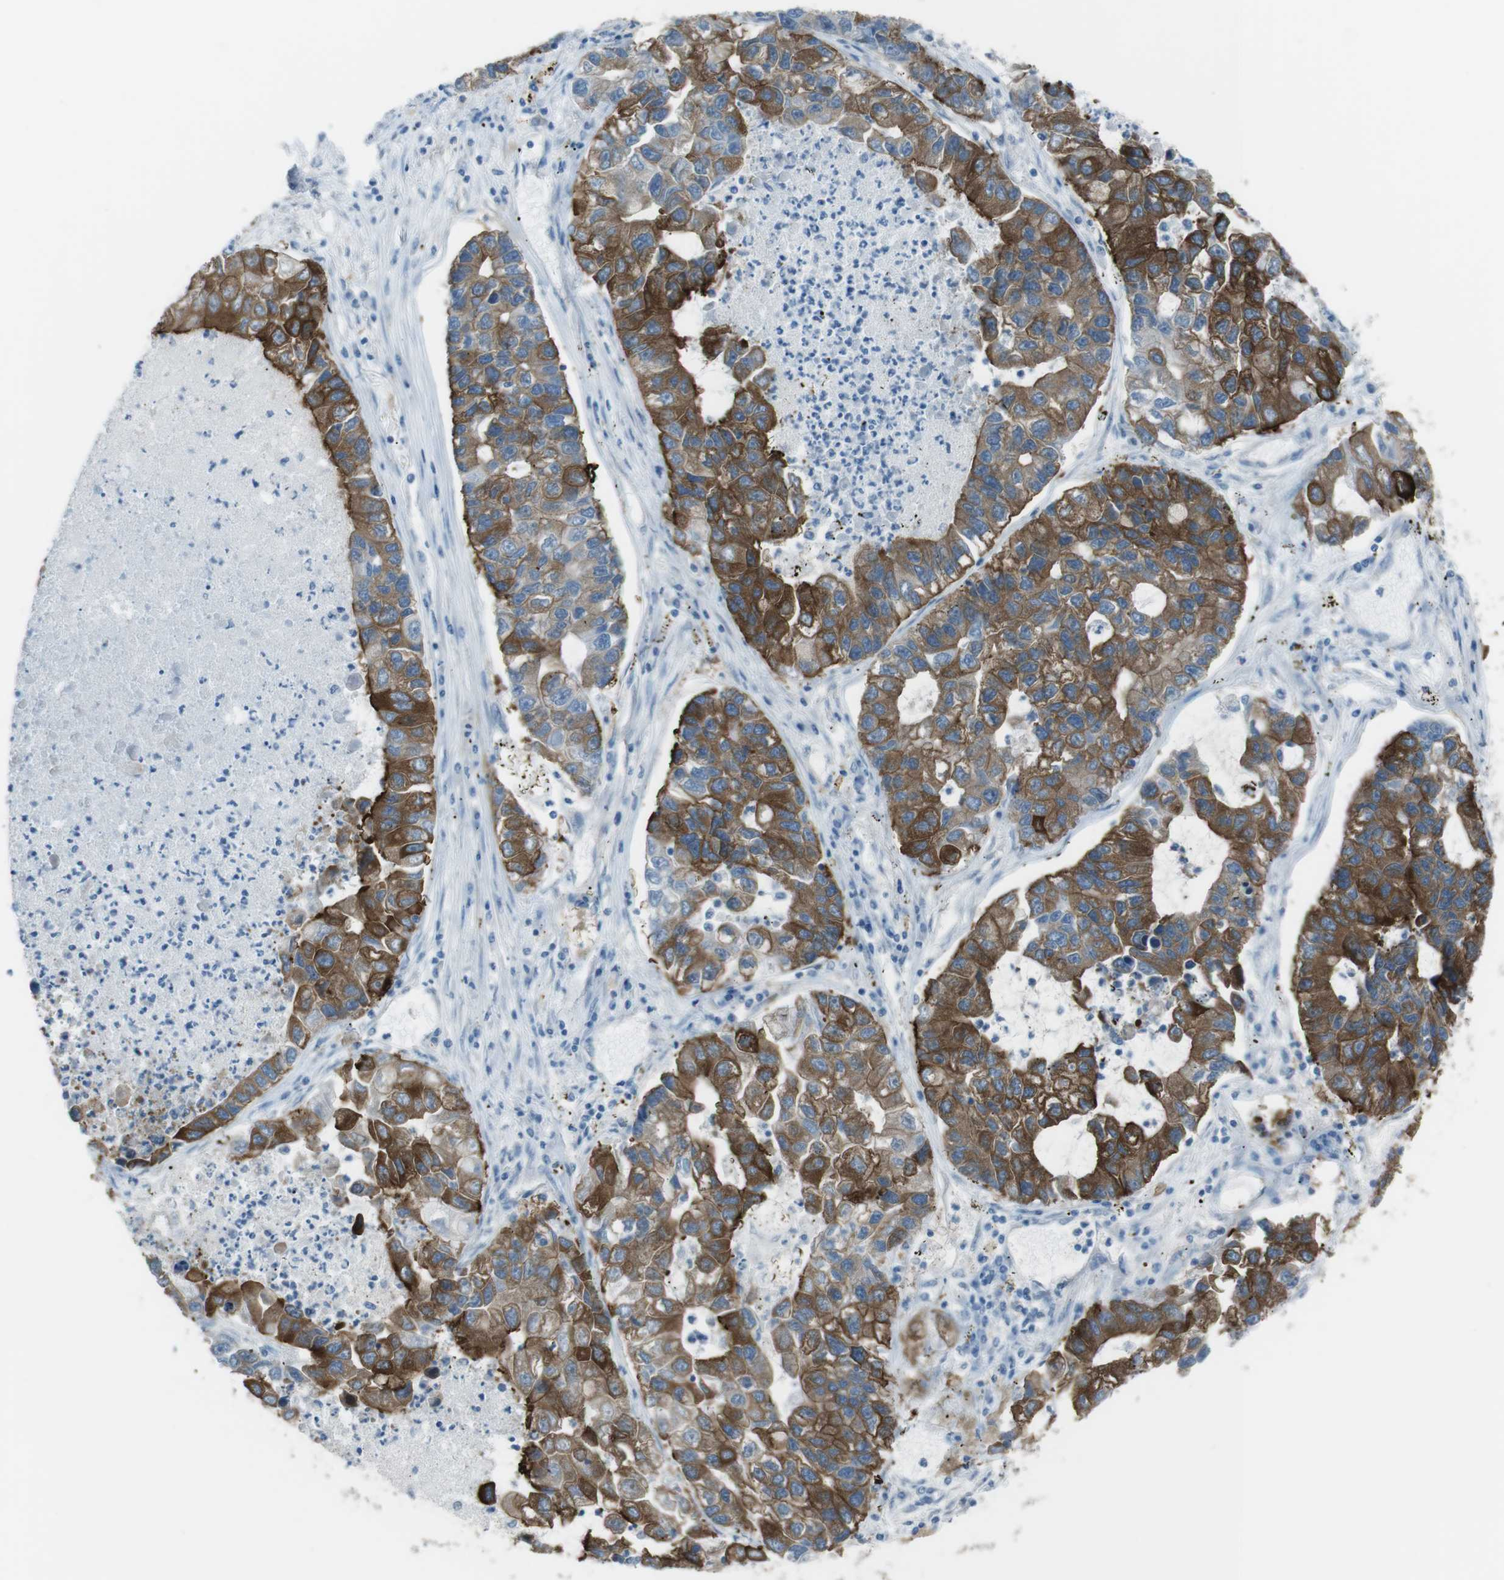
{"staining": {"intensity": "strong", "quantity": ">75%", "location": "cytoplasmic/membranous"}, "tissue": "lung cancer", "cell_type": "Tumor cells", "image_type": "cancer", "snomed": [{"axis": "morphology", "description": "Adenocarcinoma, NOS"}, {"axis": "topography", "description": "Lung"}], "caption": "The histopathology image displays immunohistochemical staining of lung adenocarcinoma. There is strong cytoplasmic/membranous positivity is identified in approximately >75% of tumor cells.", "gene": "TUBB2A", "patient": {"sex": "female", "age": 51}}